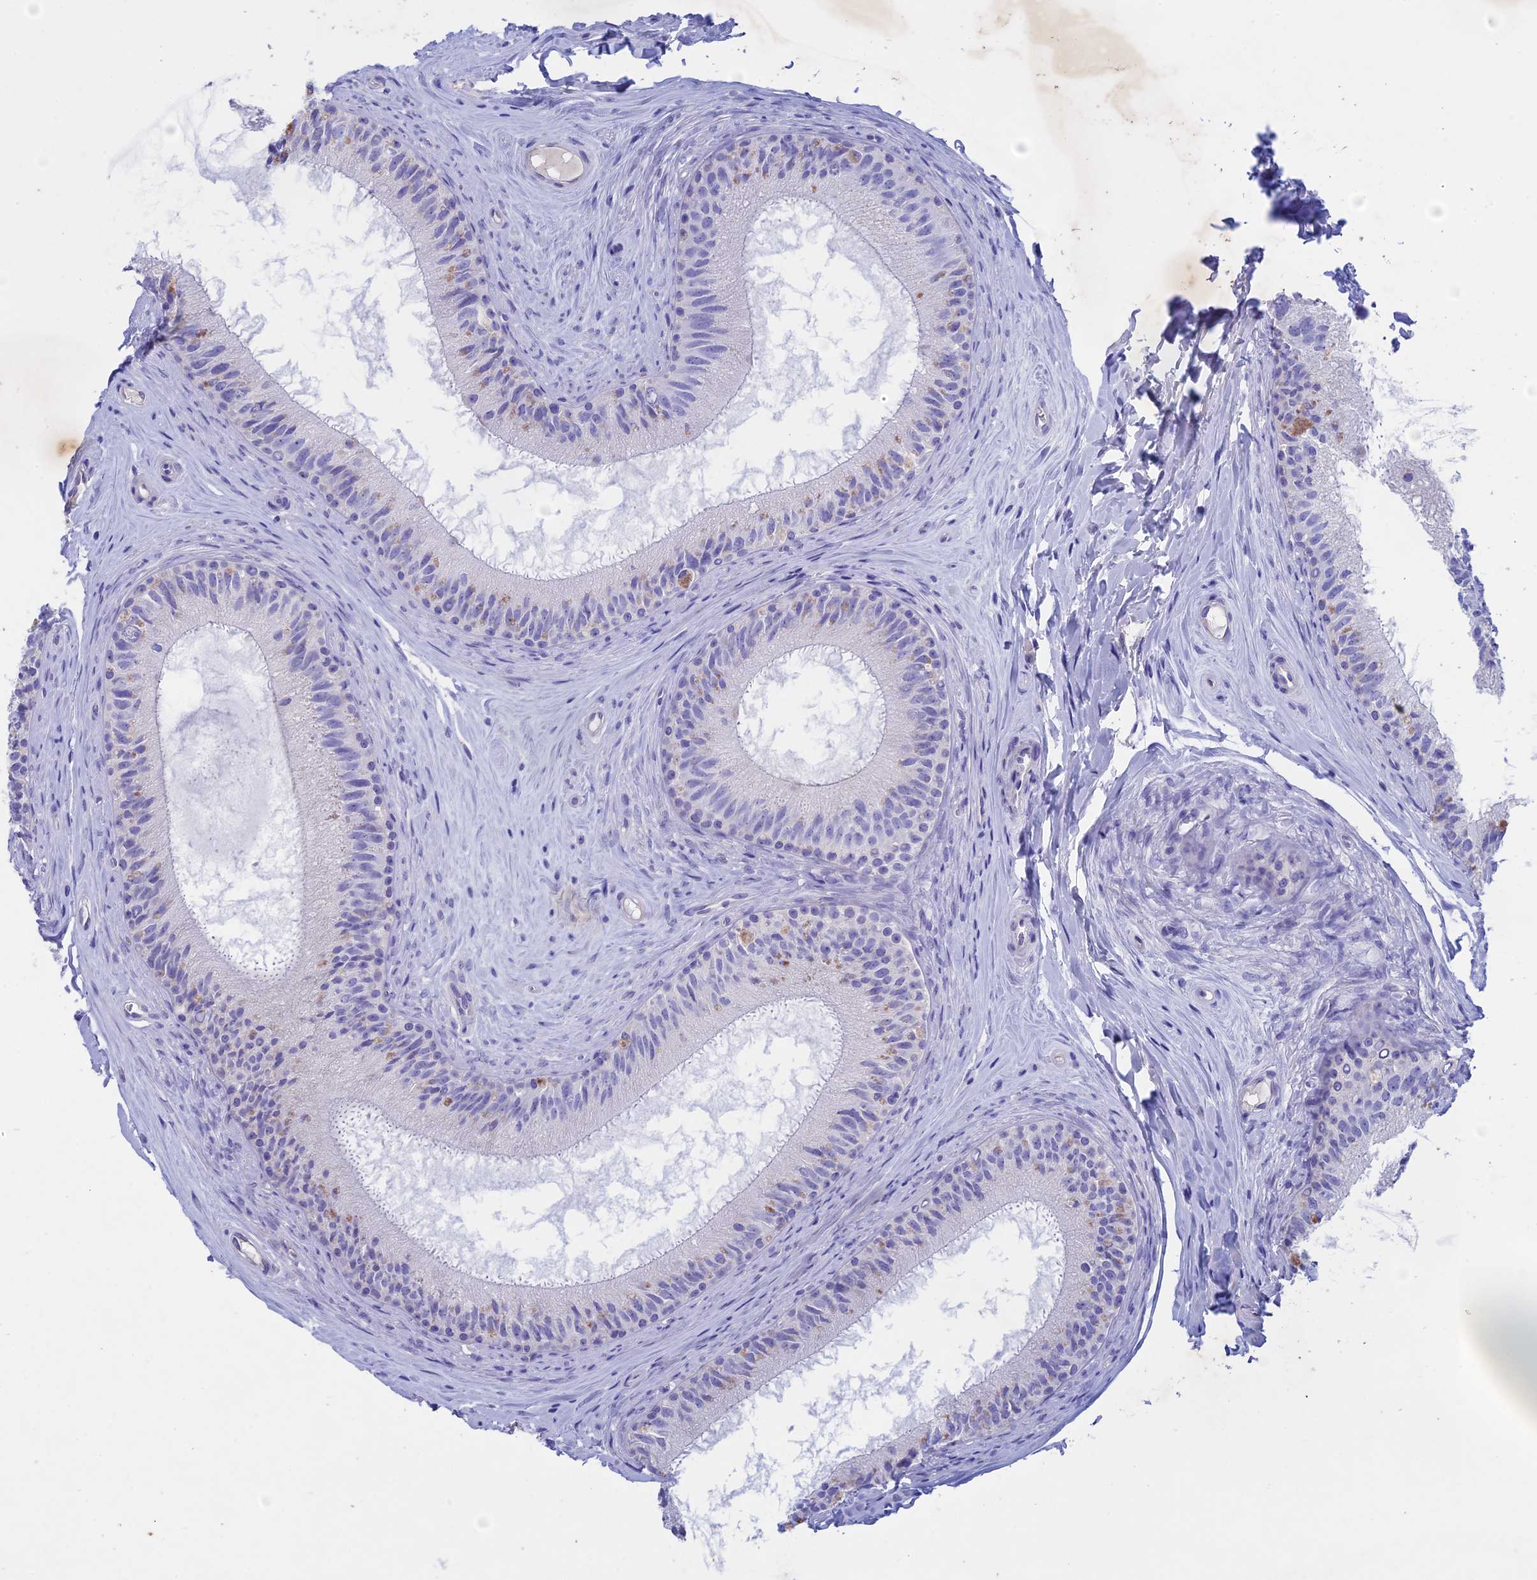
{"staining": {"intensity": "negative", "quantity": "none", "location": "none"}, "tissue": "epididymis", "cell_type": "Glandular cells", "image_type": "normal", "snomed": [{"axis": "morphology", "description": "Normal tissue, NOS"}, {"axis": "topography", "description": "Epididymis"}], "caption": "A micrograph of human epididymis is negative for staining in glandular cells.", "gene": "BTBD19", "patient": {"sex": "male", "age": 33}}